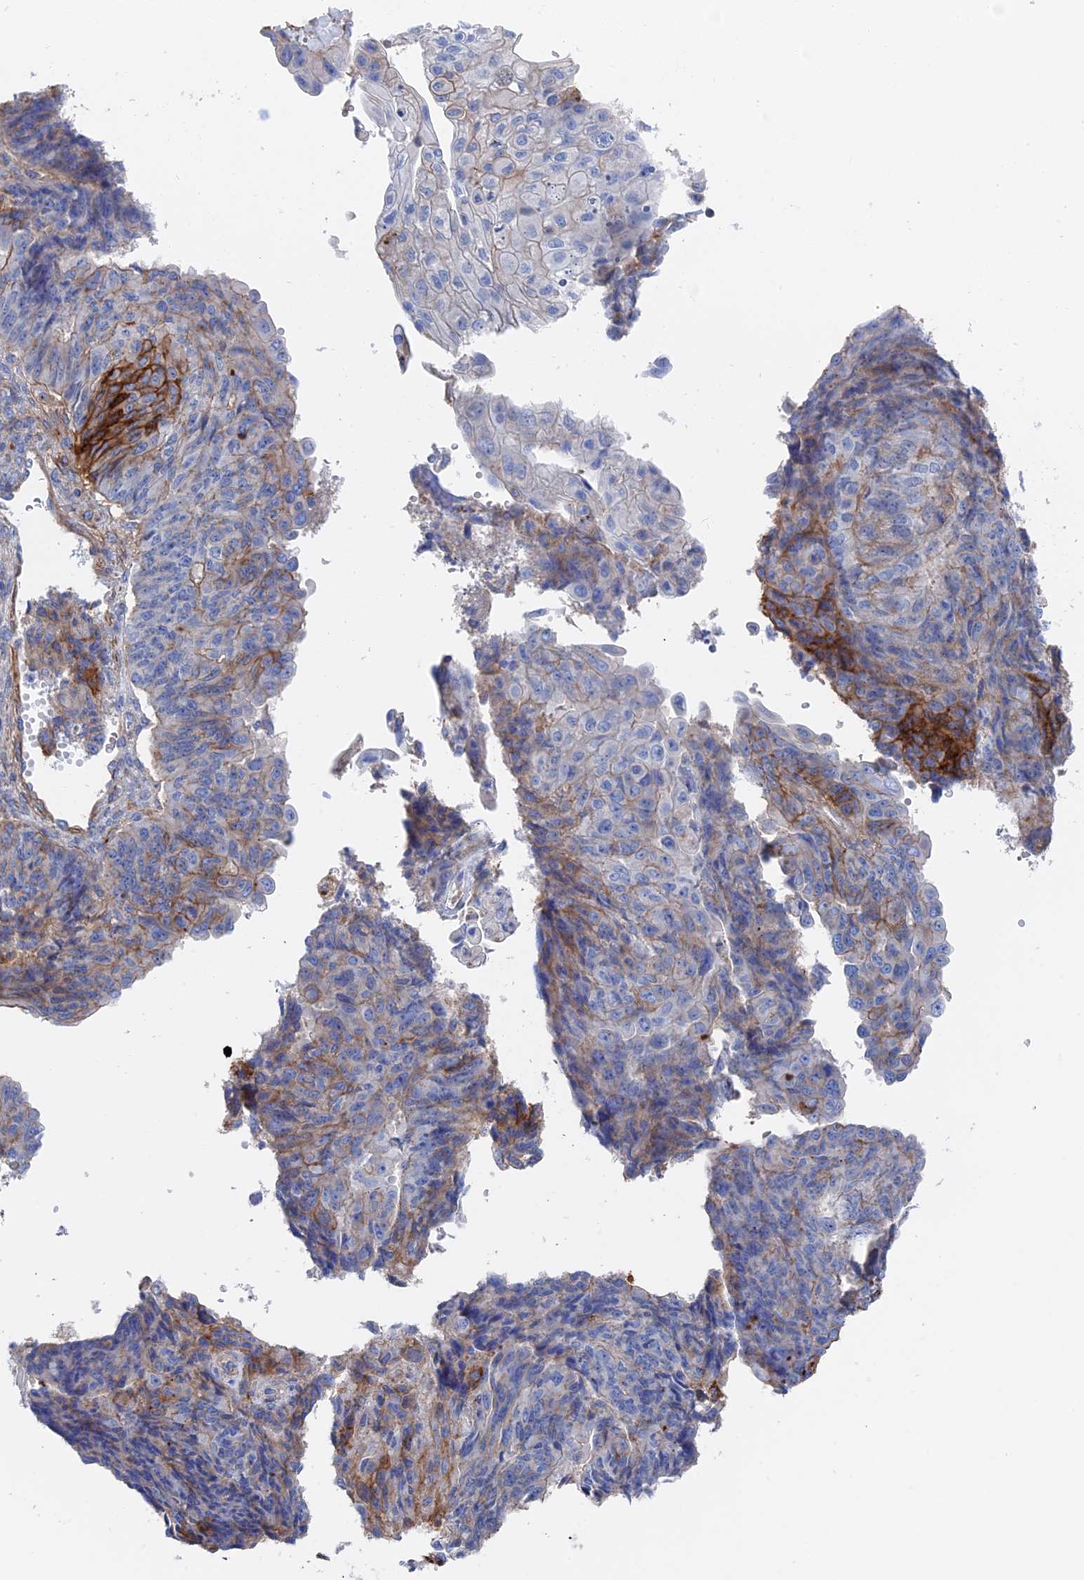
{"staining": {"intensity": "strong", "quantity": "<25%", "location": "cytoplasmic/membranous"}, "tissue": "endometrial cancer", "cell_type": "Tumor cells", "image_type": "cancer", "snomed": [{"axis": "morphology", "description": "Adenocarcinoma, NOS"}, {"axis": "topography", "description": "Endometrium"}], "caption": "Strong cytoplasmic/membranous expression for a protein is seen in about <25% of tumor cells of endometrial adenocarcinoma using IHC.", "gene": "STRA6", "patient": {"sex": "female", "age": 32}}